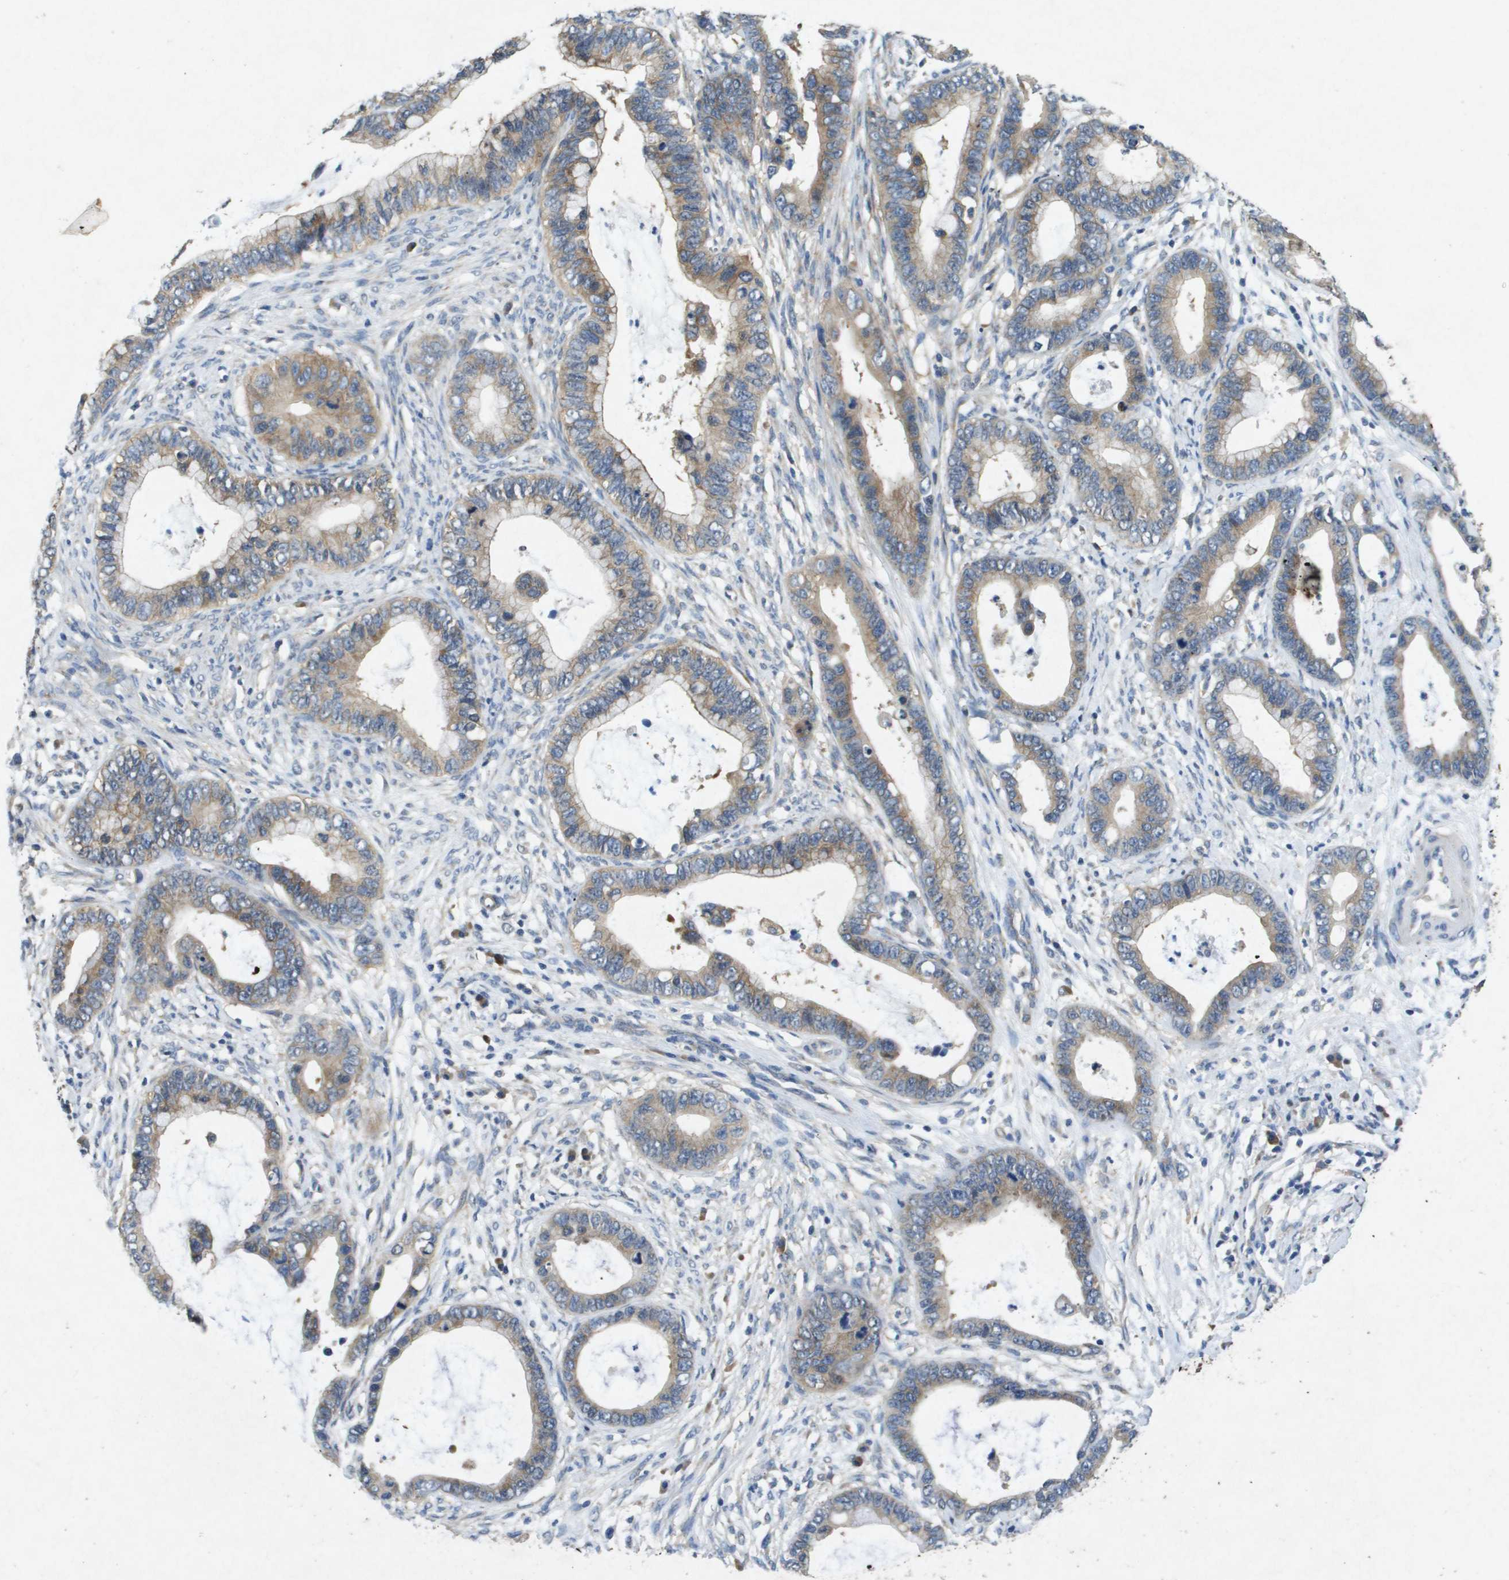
{"staining": {"intensity": "weak", "quantity": ">75%", "location": "cytoplasmic/membranous"}, "tissue": "cervical cancer", "cell_type": "Tumor cells", "image_type": "cancer", "snomed": [{"axis": "morphology", "description": "Adenocarcinoma, NOS"}, {"axis": "topography", "description": "Cervix"}], "caption": "Human cervical cancer stained for a protein (brown) reveals weak cytoplasmic/membranous positive expression in about >75% of tumor cells.", "gene": "PTPRT", "patient": {"sex": "female", "age": 44}}